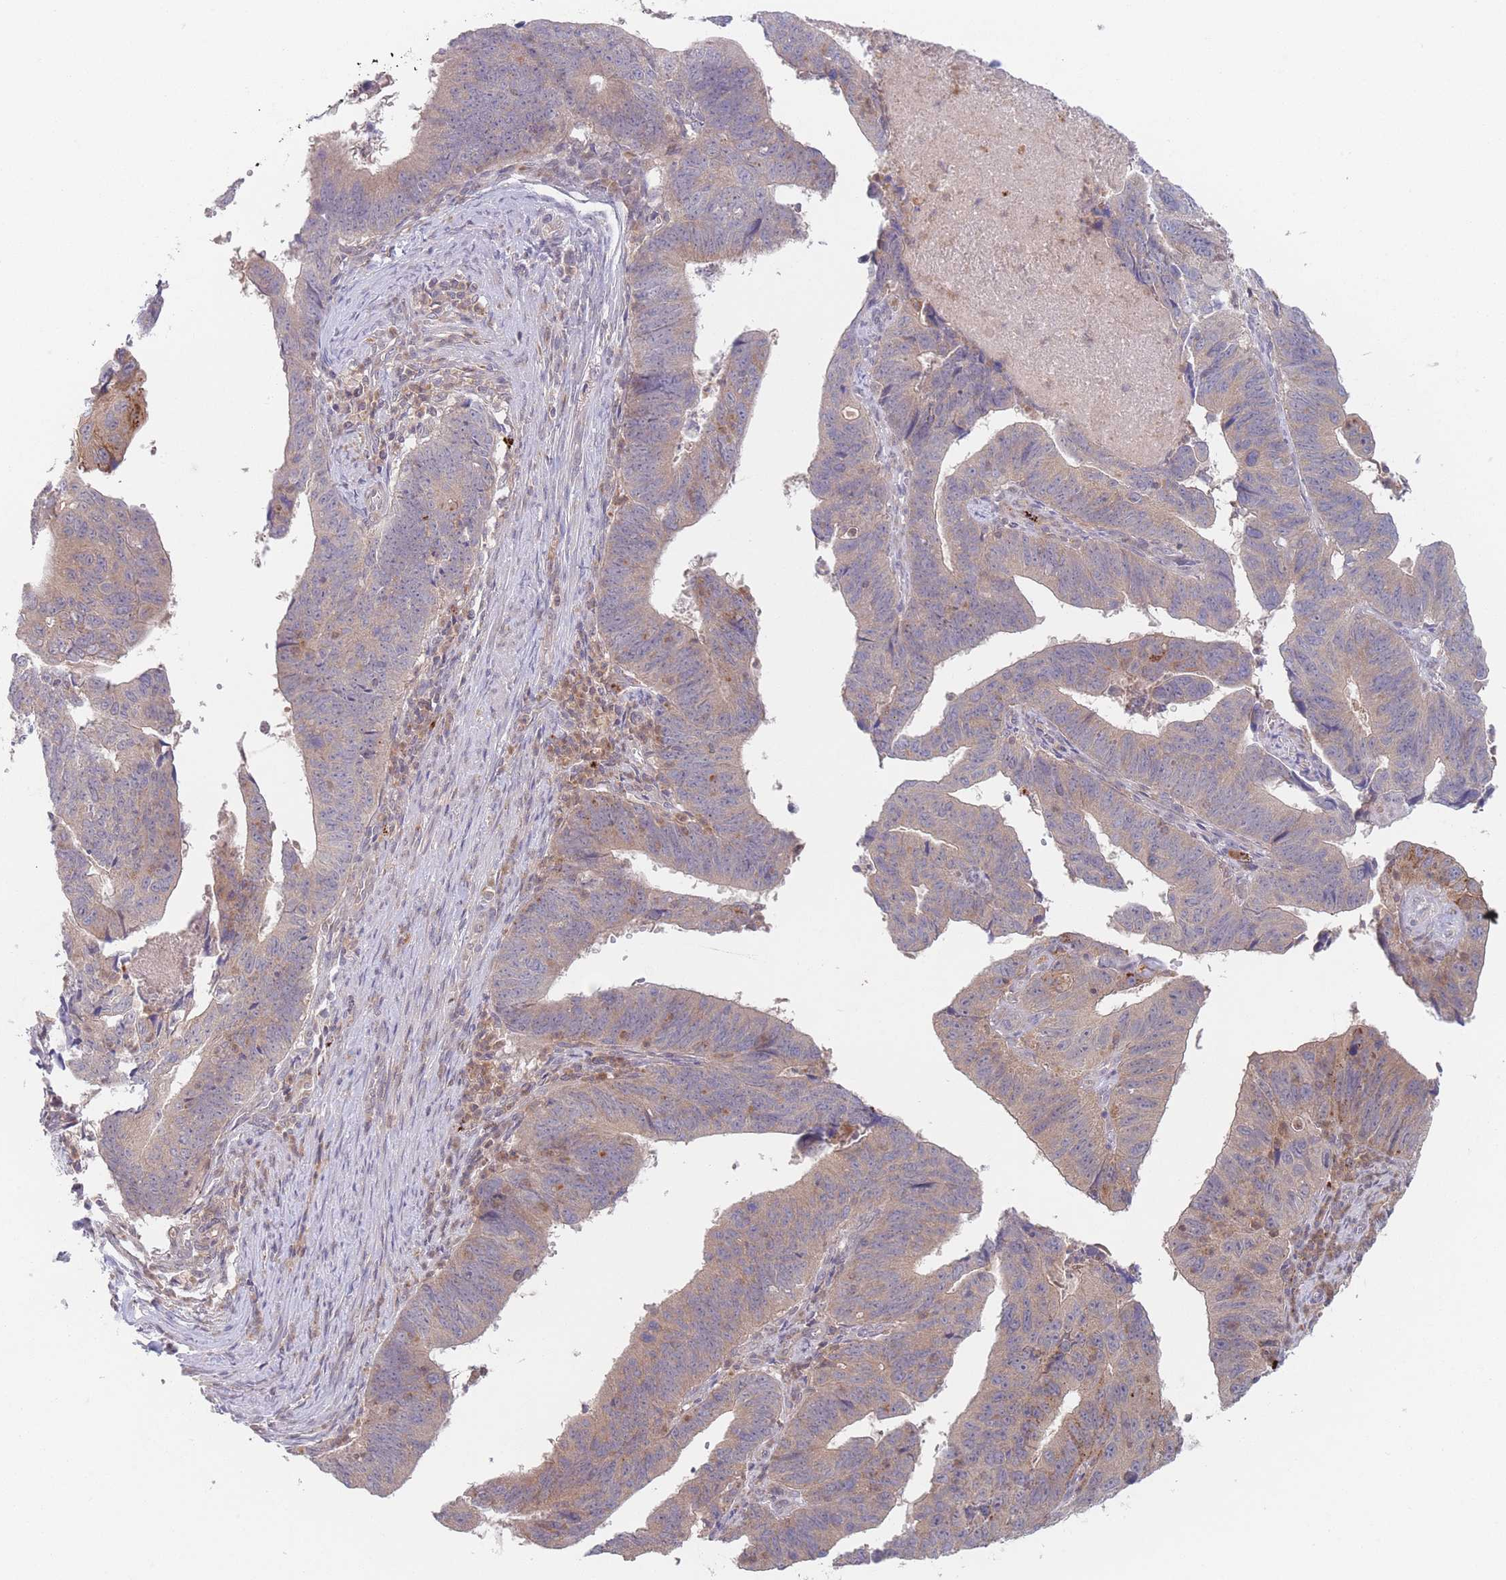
{"staining": {"intensity": "weak", "quantity": "25%-75%", "location": "cytoplasmic/membranous"}, "tissue": "stomach cancer", "cell_type": "Tumor cells", "image_type": "cancer", "snomed": [{"axis": "morphology", "description": "Adenocarcinoma, NOS"}, {"axis": "topography", "description": "Stomach"}], "caption": "The image reveals staining of stomach adenocarcinoma, revealing weak cytoplasmic/membranous protein expression (brown color) within tumor cells.", "gene": "PPM1A", "patient": {"sex": "male", "age": 59}}